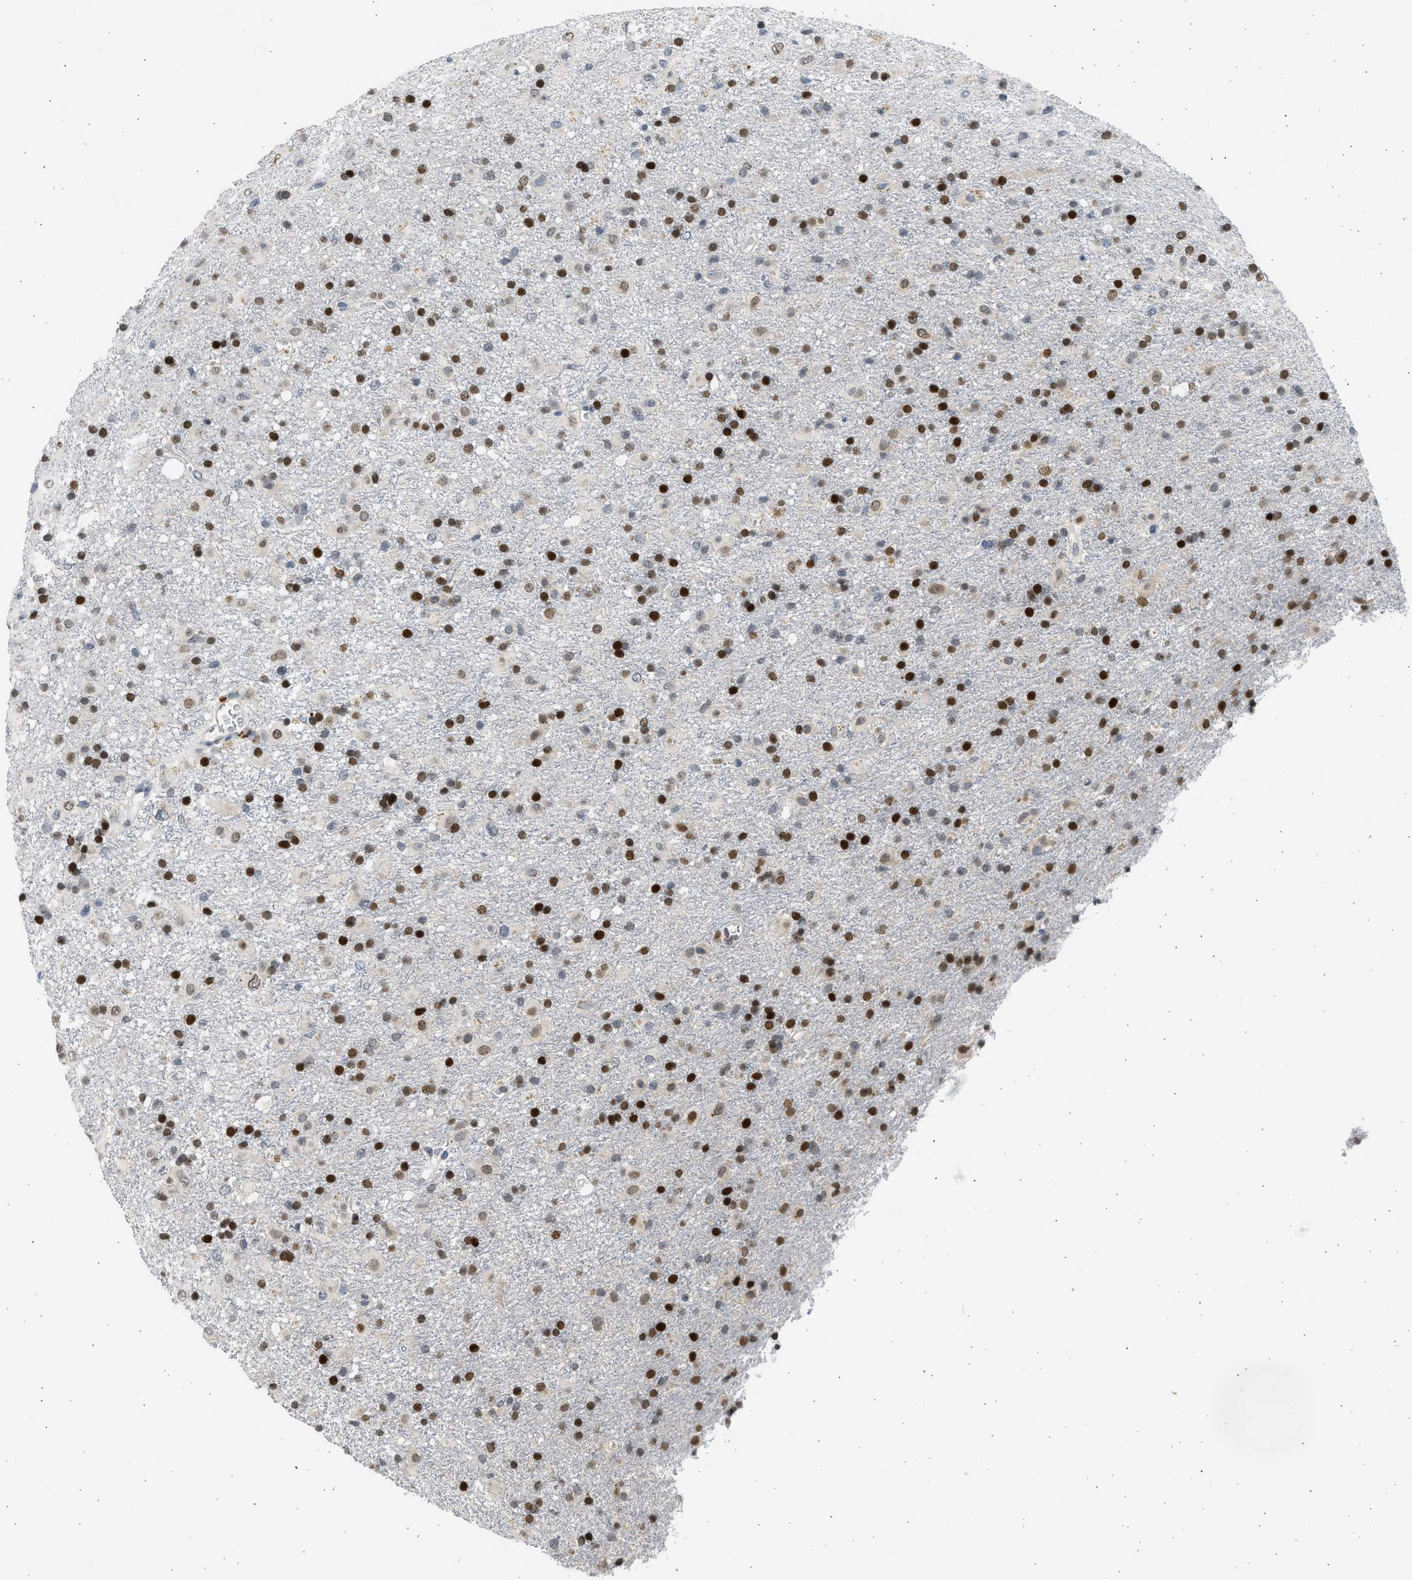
{"staining": {"intensity": "strong", "quantity": ">75%", "location": "nuclear"}, "tissue": "glioma", "cell_type": "Tumor cells", "image_type": "cancer", "snomed": [{"axis": "morphology", "description": "Glioma, malignant, Low grade"}, {"axis": "topography", "description": "Brain"}], "caption": "Human glioma stained with a brown dye reveals strong nuclear positive positivity in approximately >75% of tumor cells.", "gene": "HMGN3", "patient": {"sex": "male", "age": 65}}